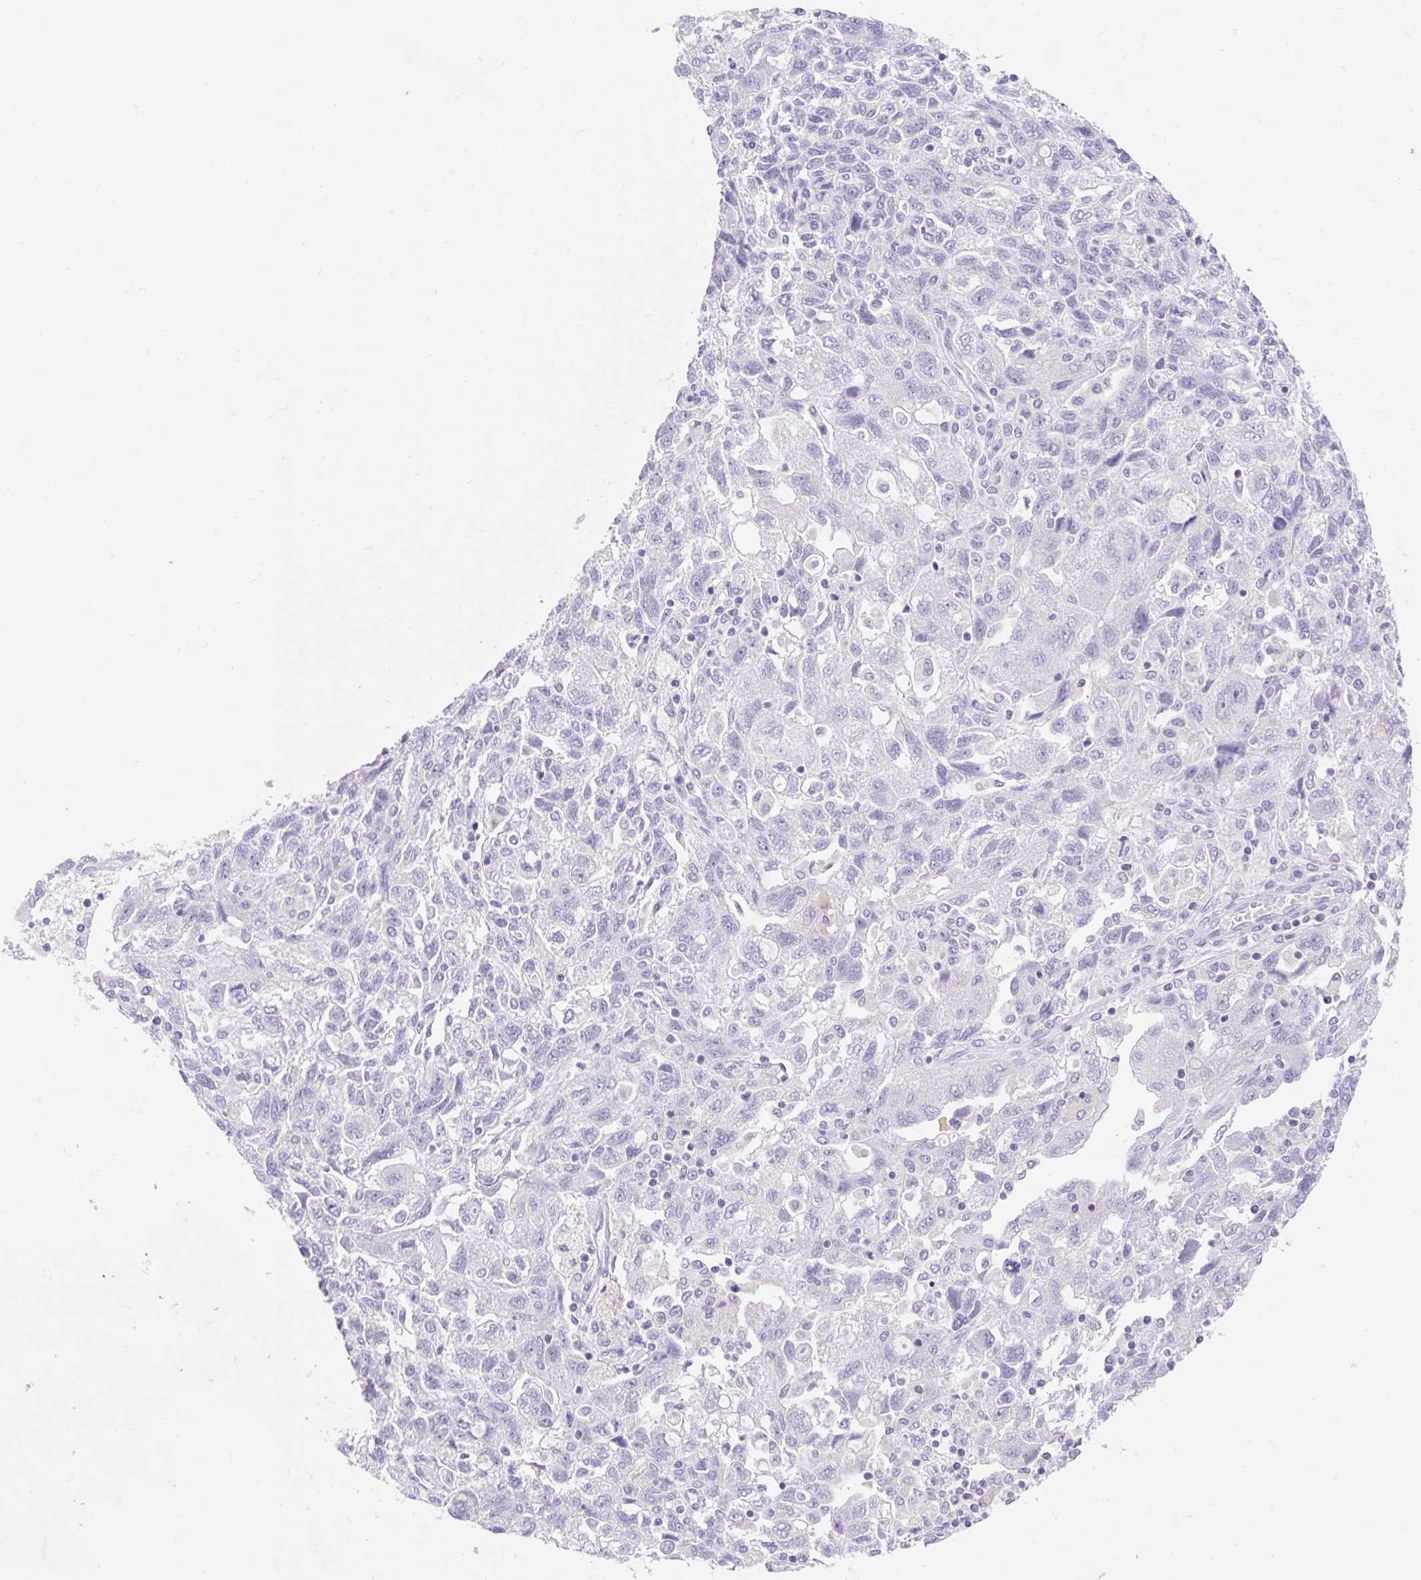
{"staining": {"intensity": "negative", "quantity": "none", "location": "none"}, "tissue": "ovarian cancer", "cell_type": "Tumor cells", "image_type": "cancer", "snomed": [{"axis": "morphology", "description": "Carcinoma, NOS"}, {"axis": "morphology", "description": "Cystadenocarcinoma, serous, NOS"}, {"axis": "topography", "description": "Ovary"}], "caption": "Tumor cells show no significant protein expression in ovarian serous cystadenocarcinoma.", "gene": "SLC28A1", "patient": {"sex": "female", "age": 69}}